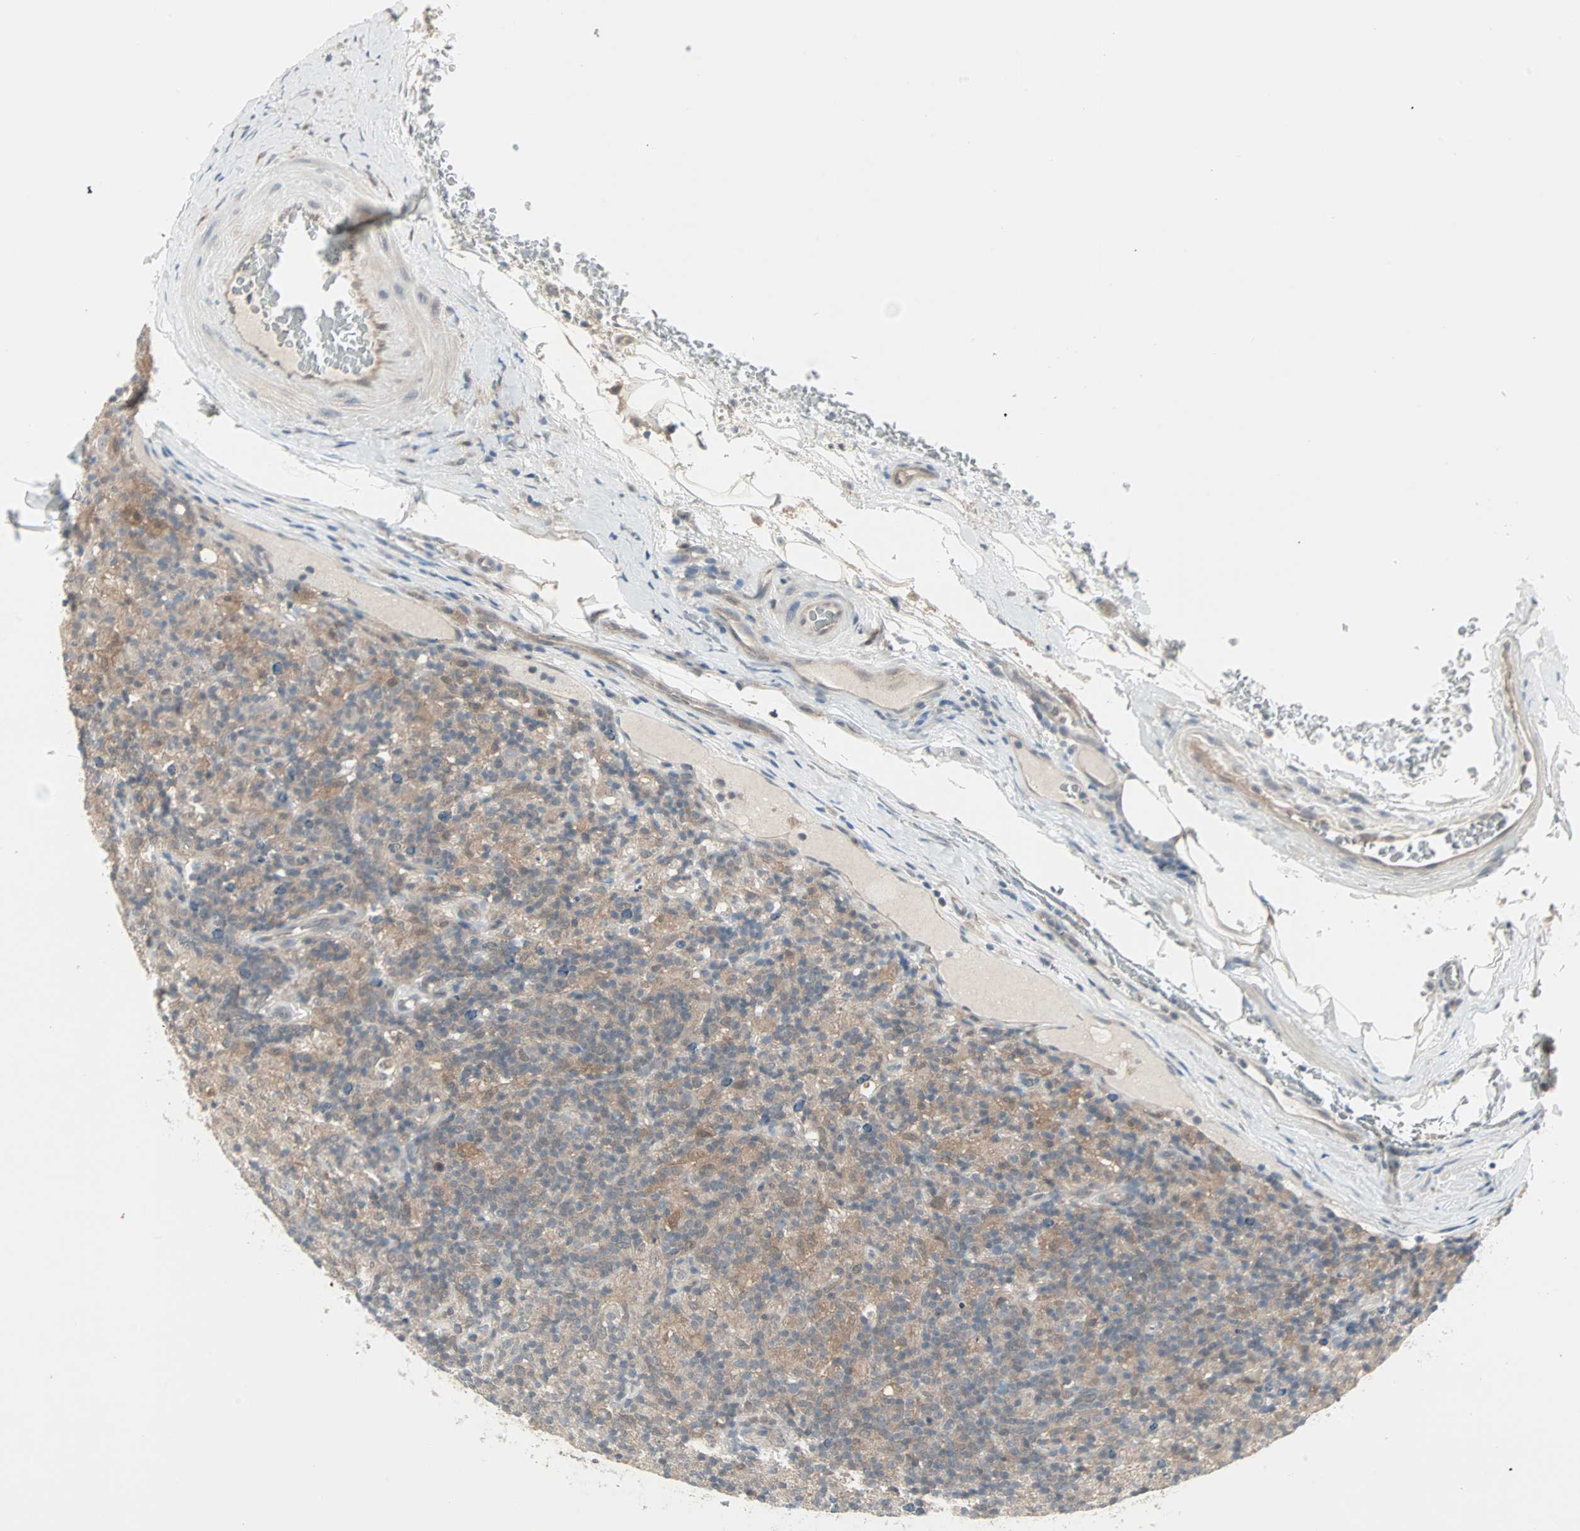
{"staining": {"intensity": "weak", "quantity": "25%-75%", "location": "cytoplasmic/membranous"}, "tissue": "lymphoma", "cell_type": "Tumor cells", "image_type": "cancer", "snomed": [{"axis": "morphology", "description": "Hodgkin's disease, NOS"}, {"axis": "topography", "description": "Lymph node"}], "caption": "Immunohistochemical staining of human Hodgkin's disease displays weak cytoplasmic/membranous protein expression in about 25%-75% of tumor cells.", "gene": "PTPA", "patient": {"sex": "male", "age": 70}}